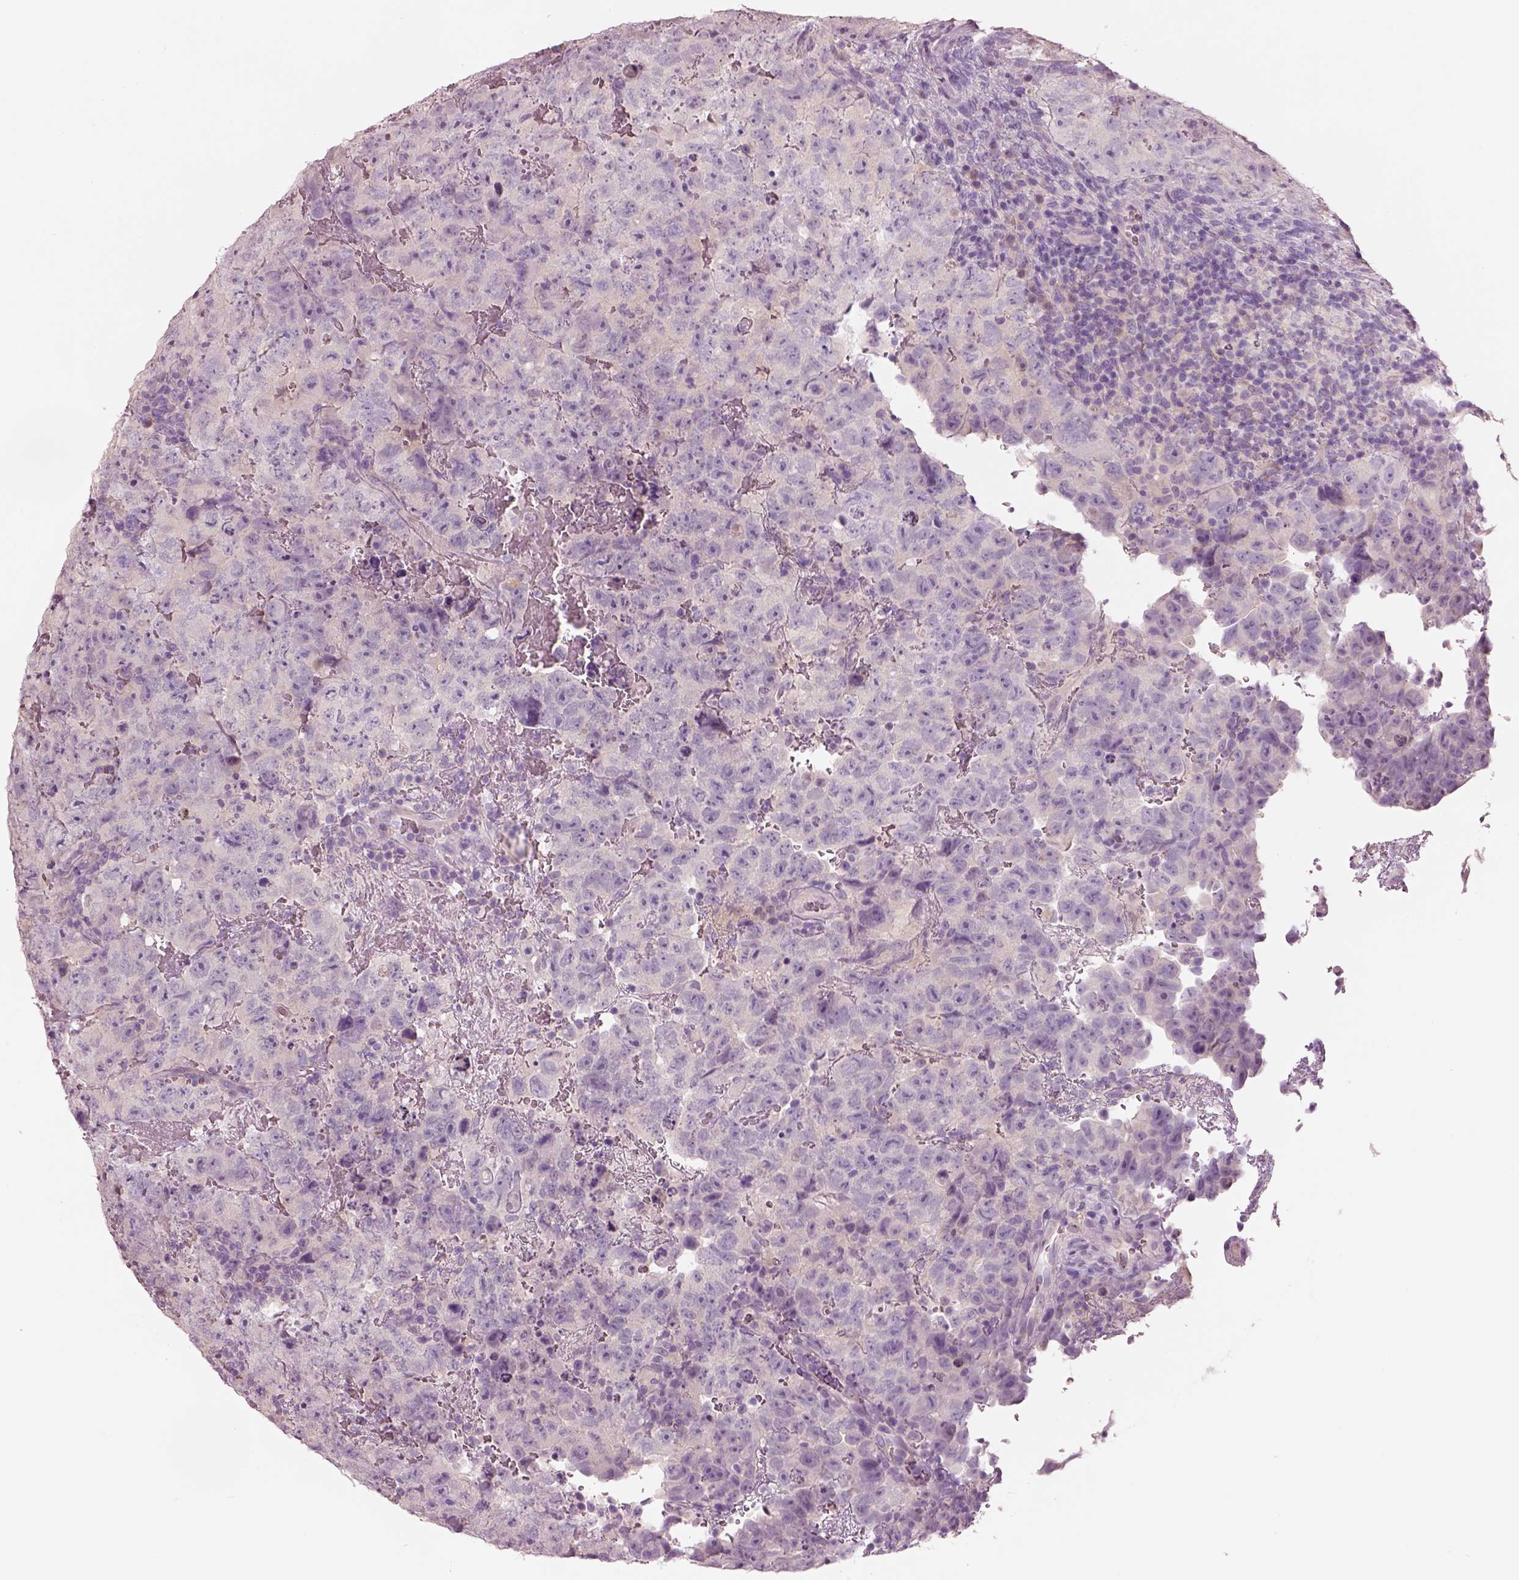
{"staining": {"intensity": "negative", "quantity": "none", "location": "none"}, "tissue": "testis cancer", "cell_type": "Tumor cells", "image_type": "cancer", "snomed": [{"axis": "morphology", "description": "Carcinoma, Embryonal, NOS"}, {"axis": "topography", "description": "Testis"}], "caption": "The image demonstrates no staining of tumor cells in embryonal carcinoma (testis).", "gene": "ELSPBP1", "patient": {"sex": "male", "age": 24}}